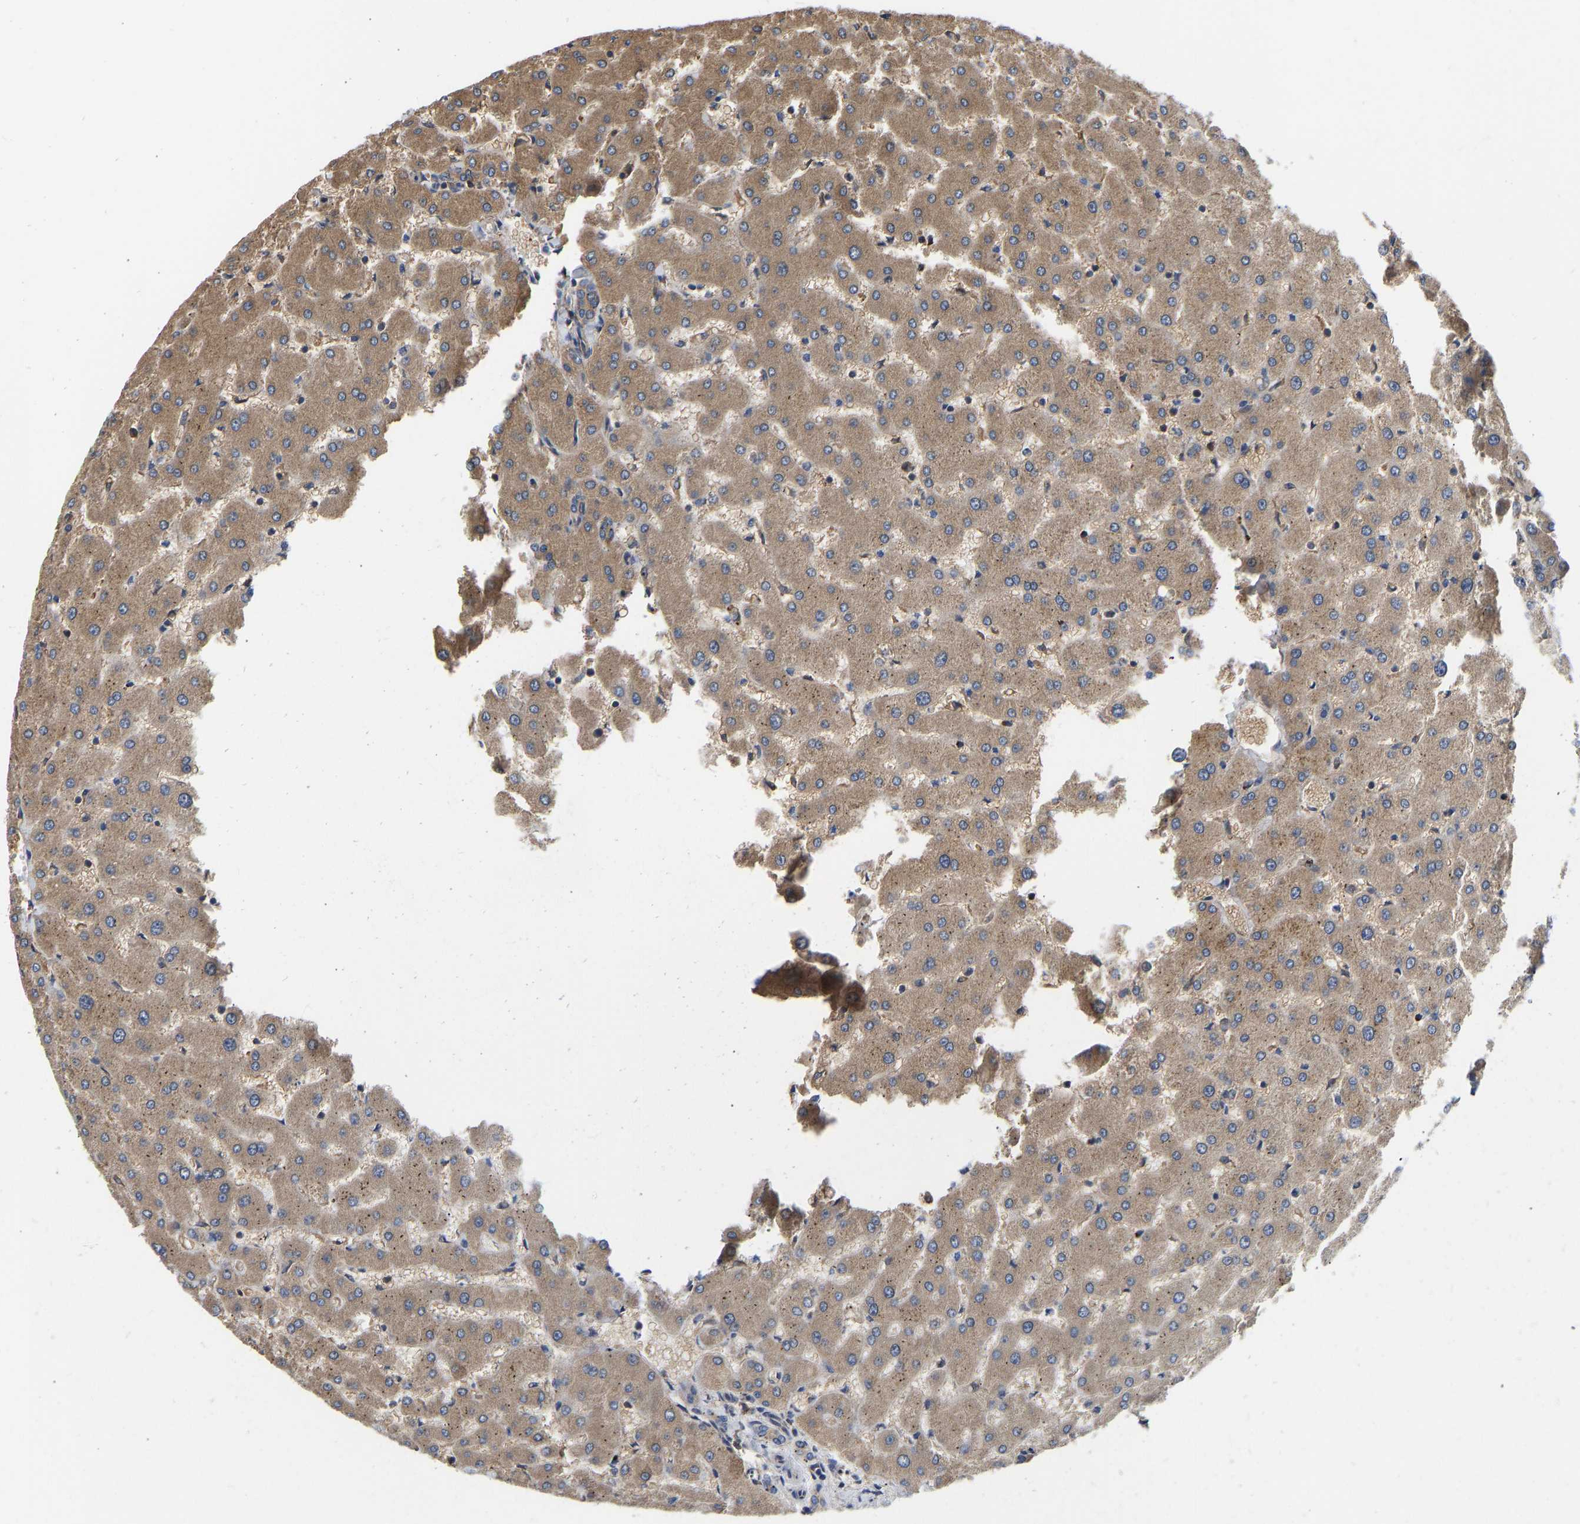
{"staining": {"intensity": "moderate", "quantity": "25%-75%", "location": "cytoplasmic/membranous"}, "tissue": "liver", "cell_type": "Cholangiocytes", "image_type": "normal", "snomed": [{"axis": "morphology", "description": "Normal tissue, NOS"}, {"axis": "topography", "description": "Liver"}], "caption": "About 25%-75% of cholangiocytes in normal liver exhibit moderate cytoplasmic/membranous protein expression as visualized by brown immunohistochemical staining.", "gene": "FLNB", "patient": {"sex": "female", "age": 63}}